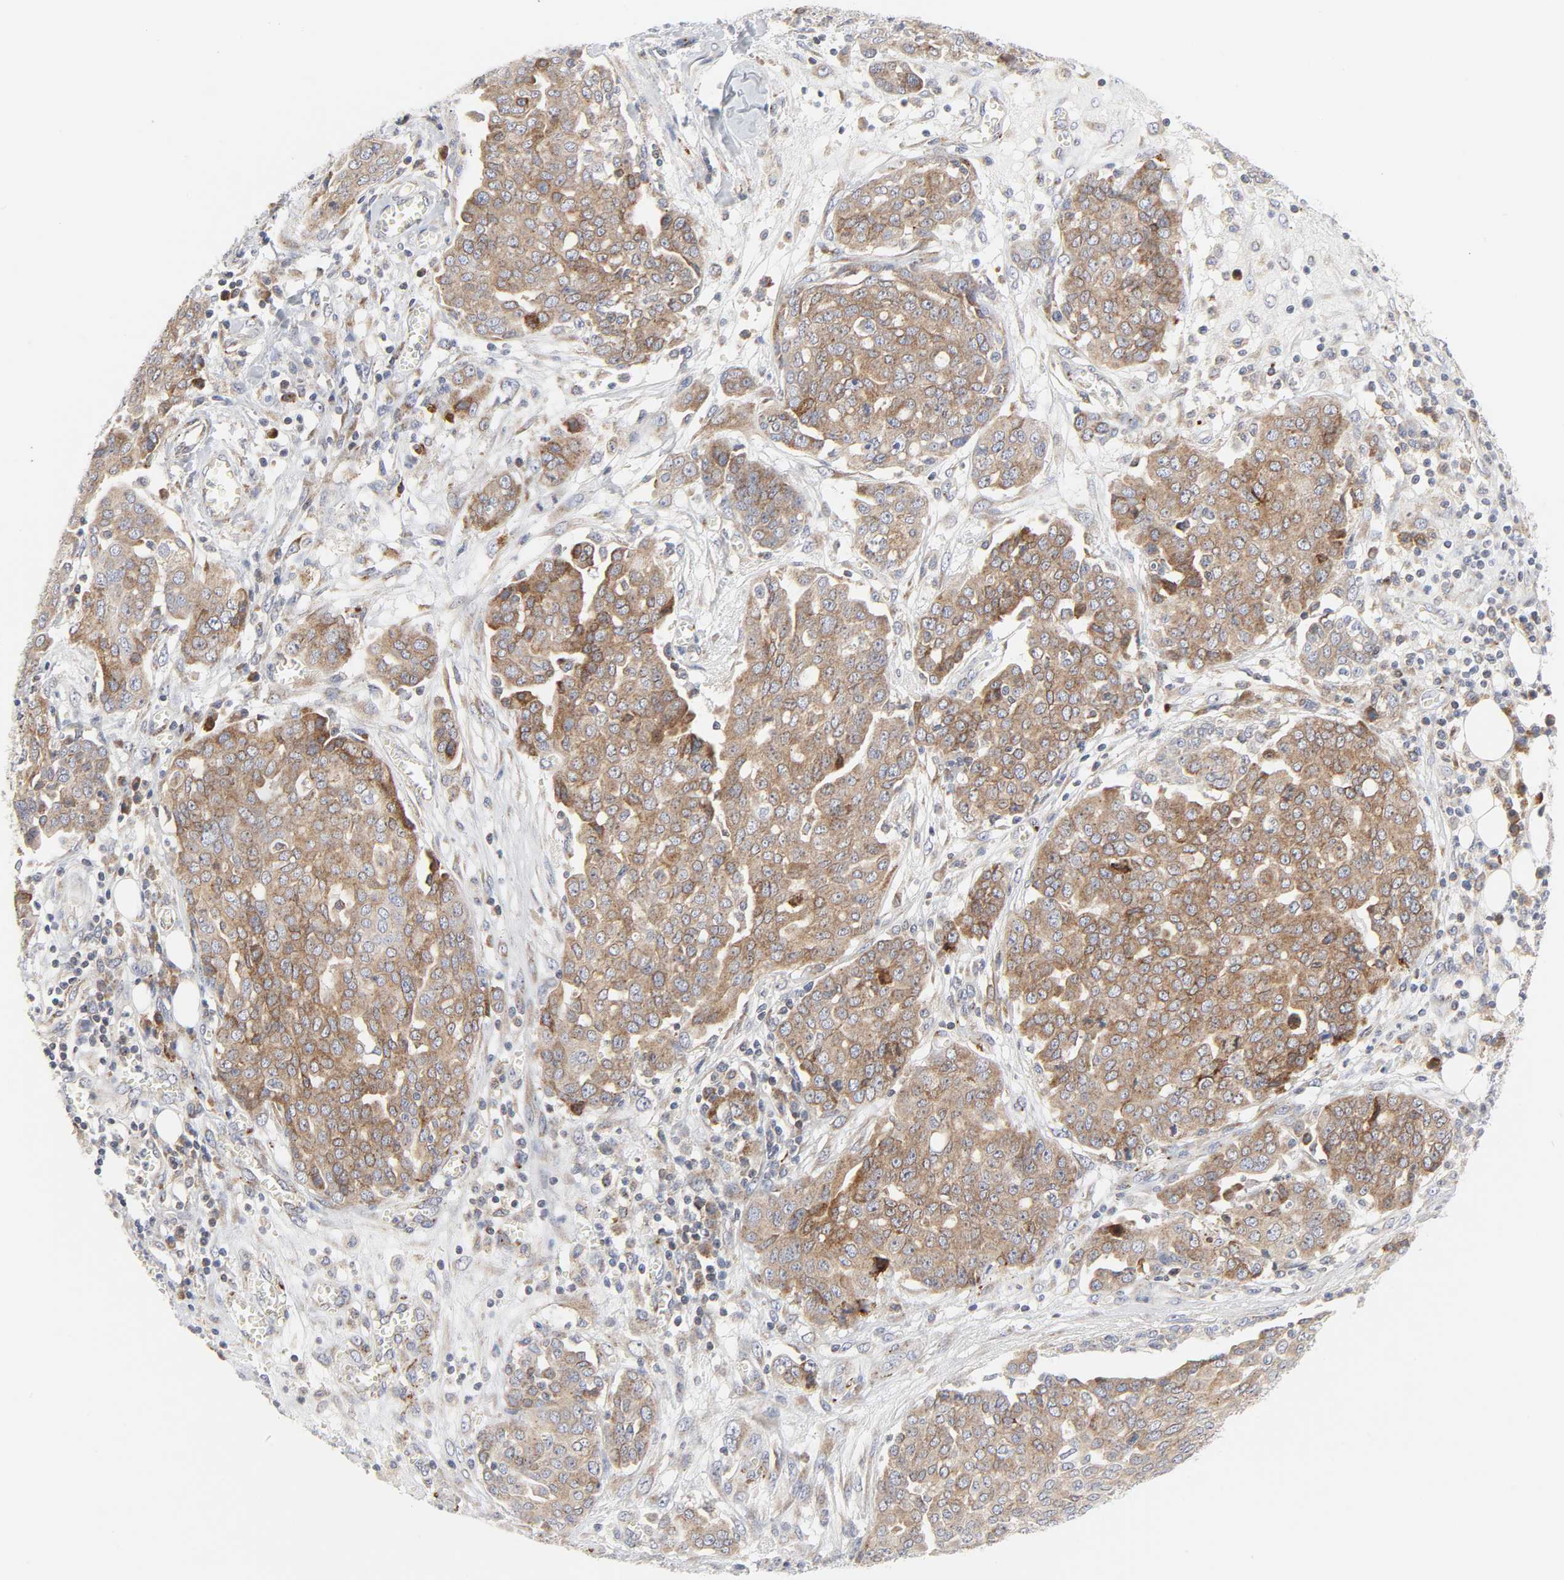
{"staining": {"intensity": "moderate", "quantity": ">75%", "location": "cytoplasmic/membranous"}, "tissue": "ovarian cancer", "cell_type": "Tumor cells", "image_type": "cancer", "snomed": [{"axis": "morphology", "description": "Cystadenocarcinoma, serous, NOS"}, {"axis": "topography", "description": "Soft tissue"}, {"axis": "topography", "description": "Ovary"}], "caption": "A brown stain shows moderate cytoplasmic/membranous positivity of a protein in ovarian cancer (serous cystadenocarcinoma) tumor cells.", "gene": "LRP6", "patient": {"sex": "female", "age": 57}}